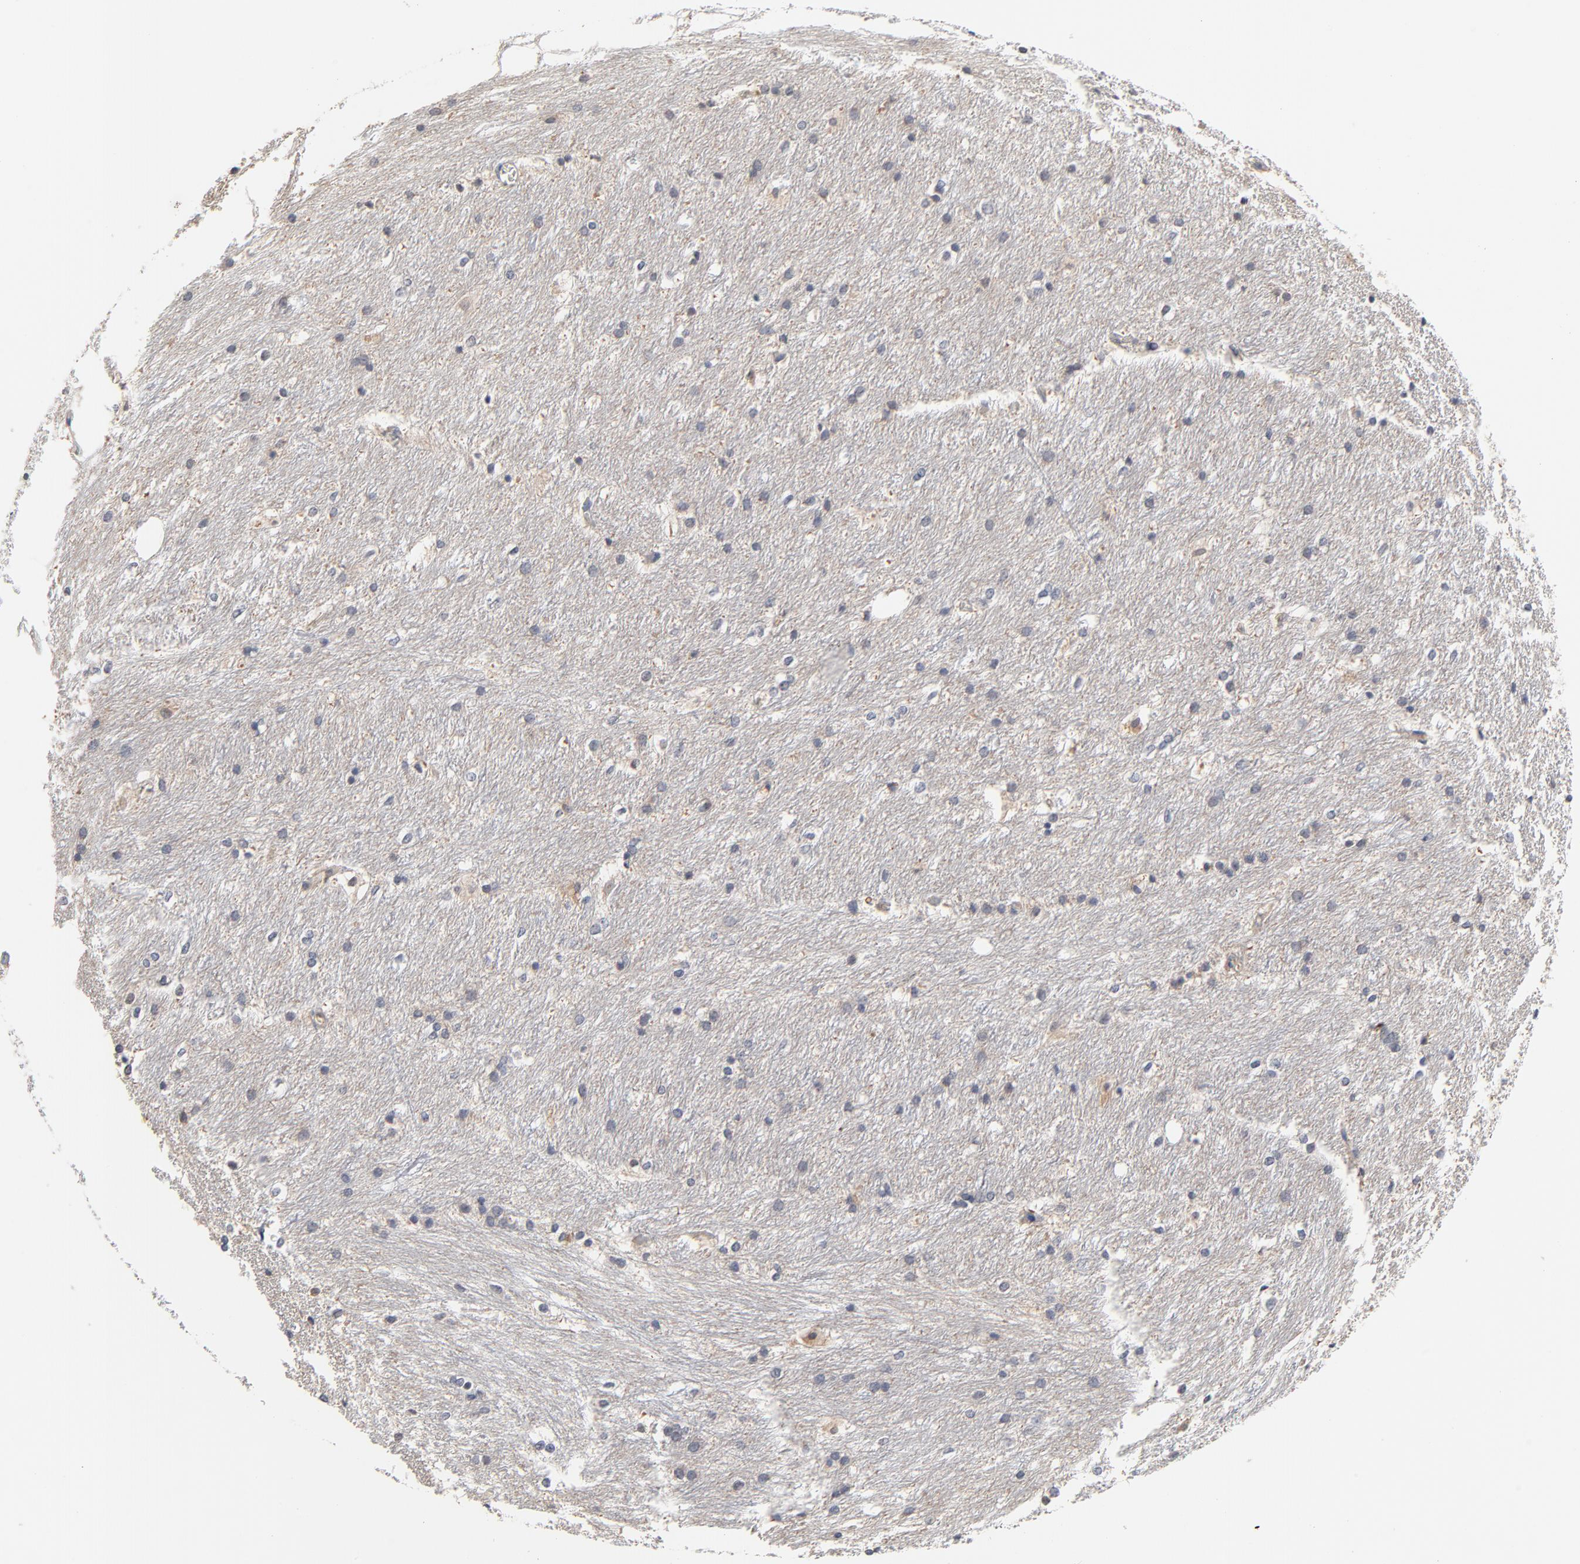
{"staining": {"intensity": "negative", "quantity": "none", "location": "none"}, "tissue": "caudate", "cell_type": "Glial cells", "image_type": "normal", "snomed": [{"axis": "morphology", "description": "Normal tissue, NOS"}, {"axis": "topography", "description": "Lateral ventricle wall"}], "caption": "A high-resolution photomicrograph shows IHC staining of normal caudate, which reveals no significant expression in glial cells. The staining is performed using DAB brown chromogen with nuclei counter-stained in using hematoxylin.", "gene": "FBXL5", "patient": {"sex": "female", "age": 19}}